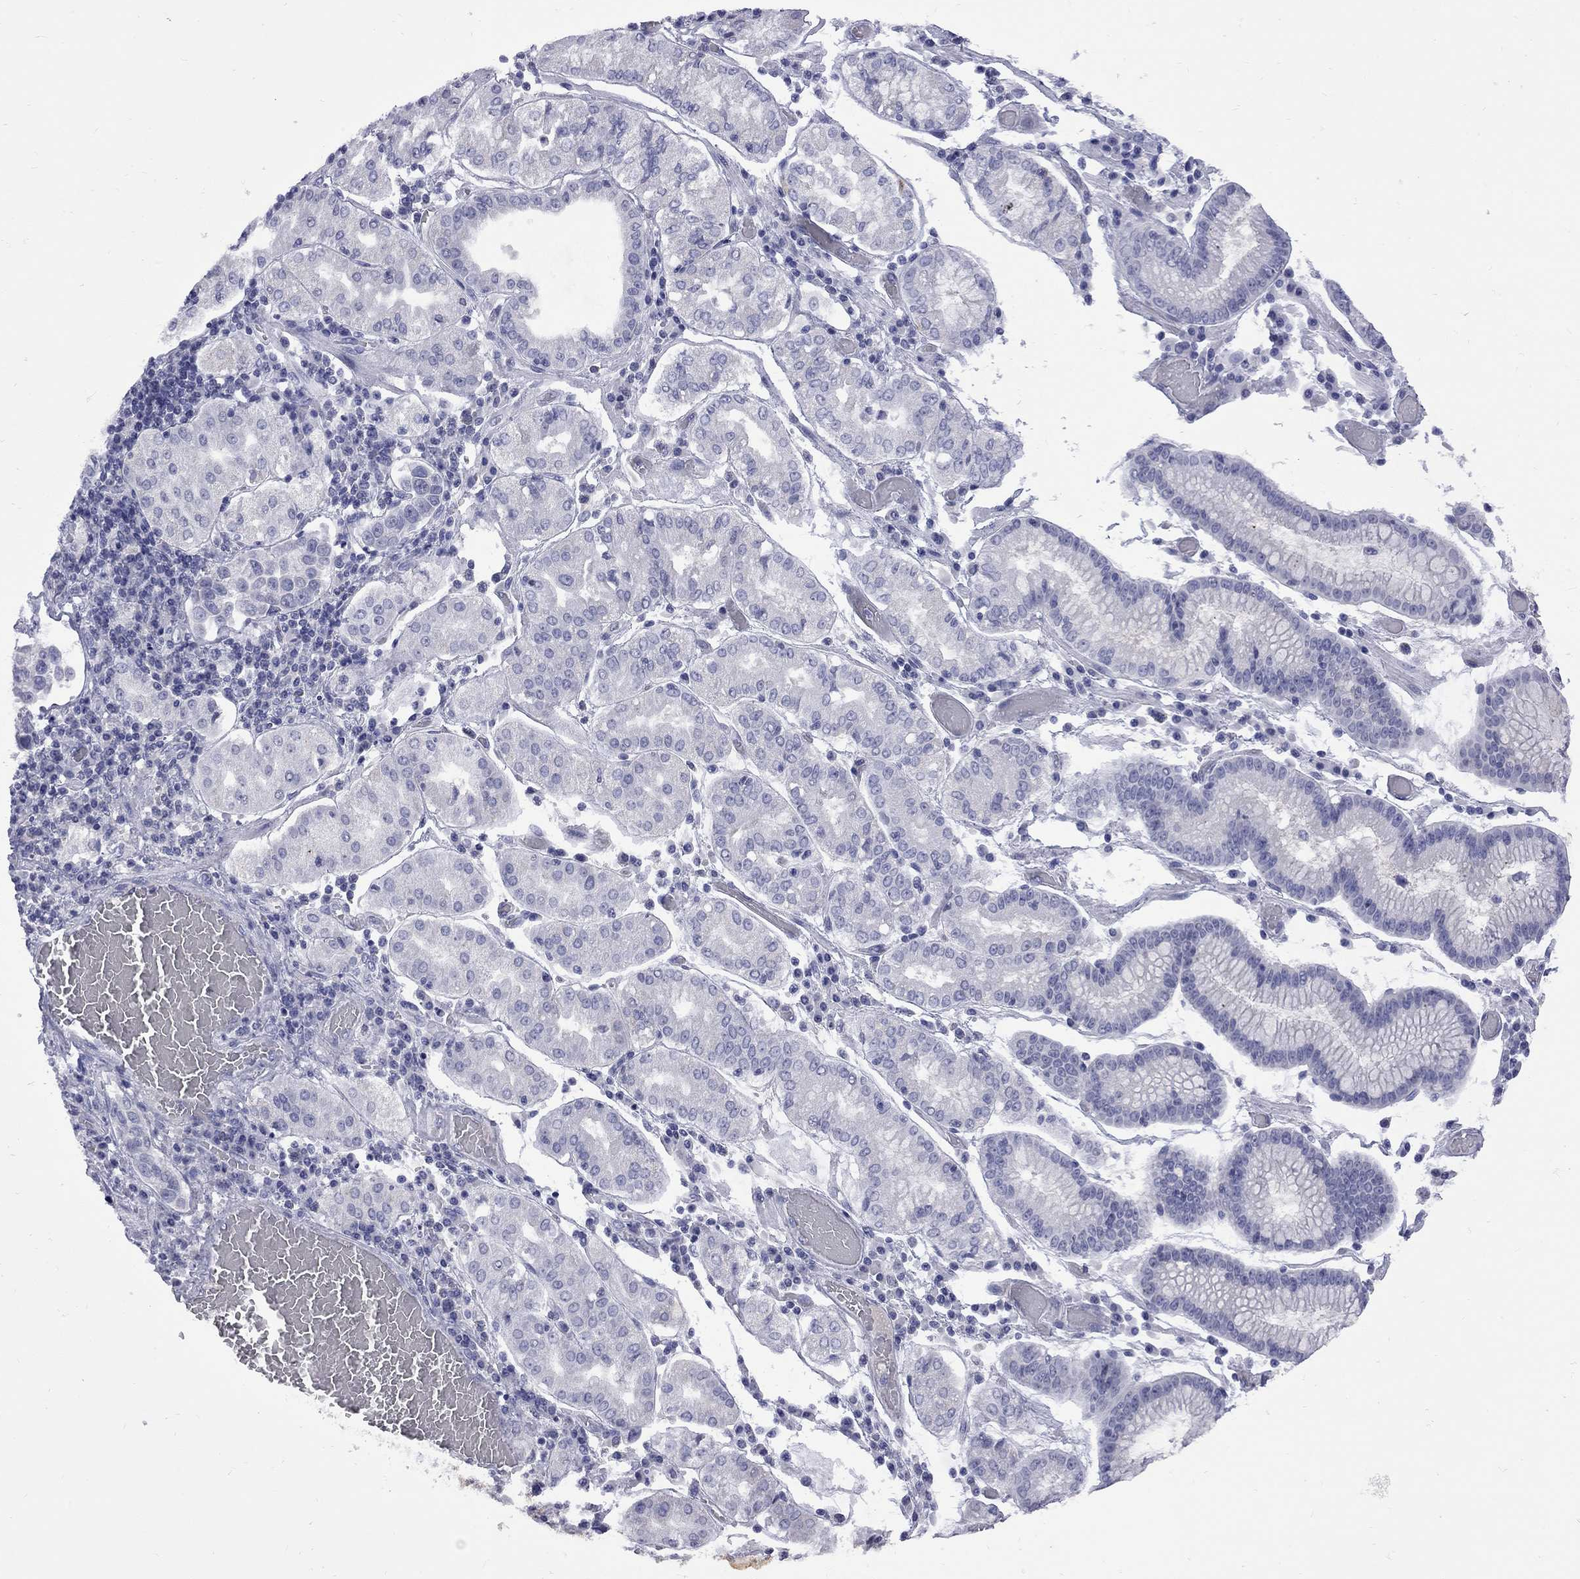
{"staining": {"intensity": "negative", "quantity": "none", "location": "none"}, "tissue": "stomach cancer", "cell_type": "Tumor cells", "image_type": "cancer", "snomed": [{"axis": "morphology", "description": "Adenocarcinoma, NOS"}, {"axis": "topography", "description": "Stomach"}], "caption": "High magnification brightfield microscopy of stomach adenocarcinoma stained with DAB (3,3'-diaminobenzidine) (brown) and counterstained with hematoxylin (blue): tumor cells show no significant staining. Nuclei are stained in blue.", "gene": "ABCB4", "patient": {"sex": "male", "age": 93}}